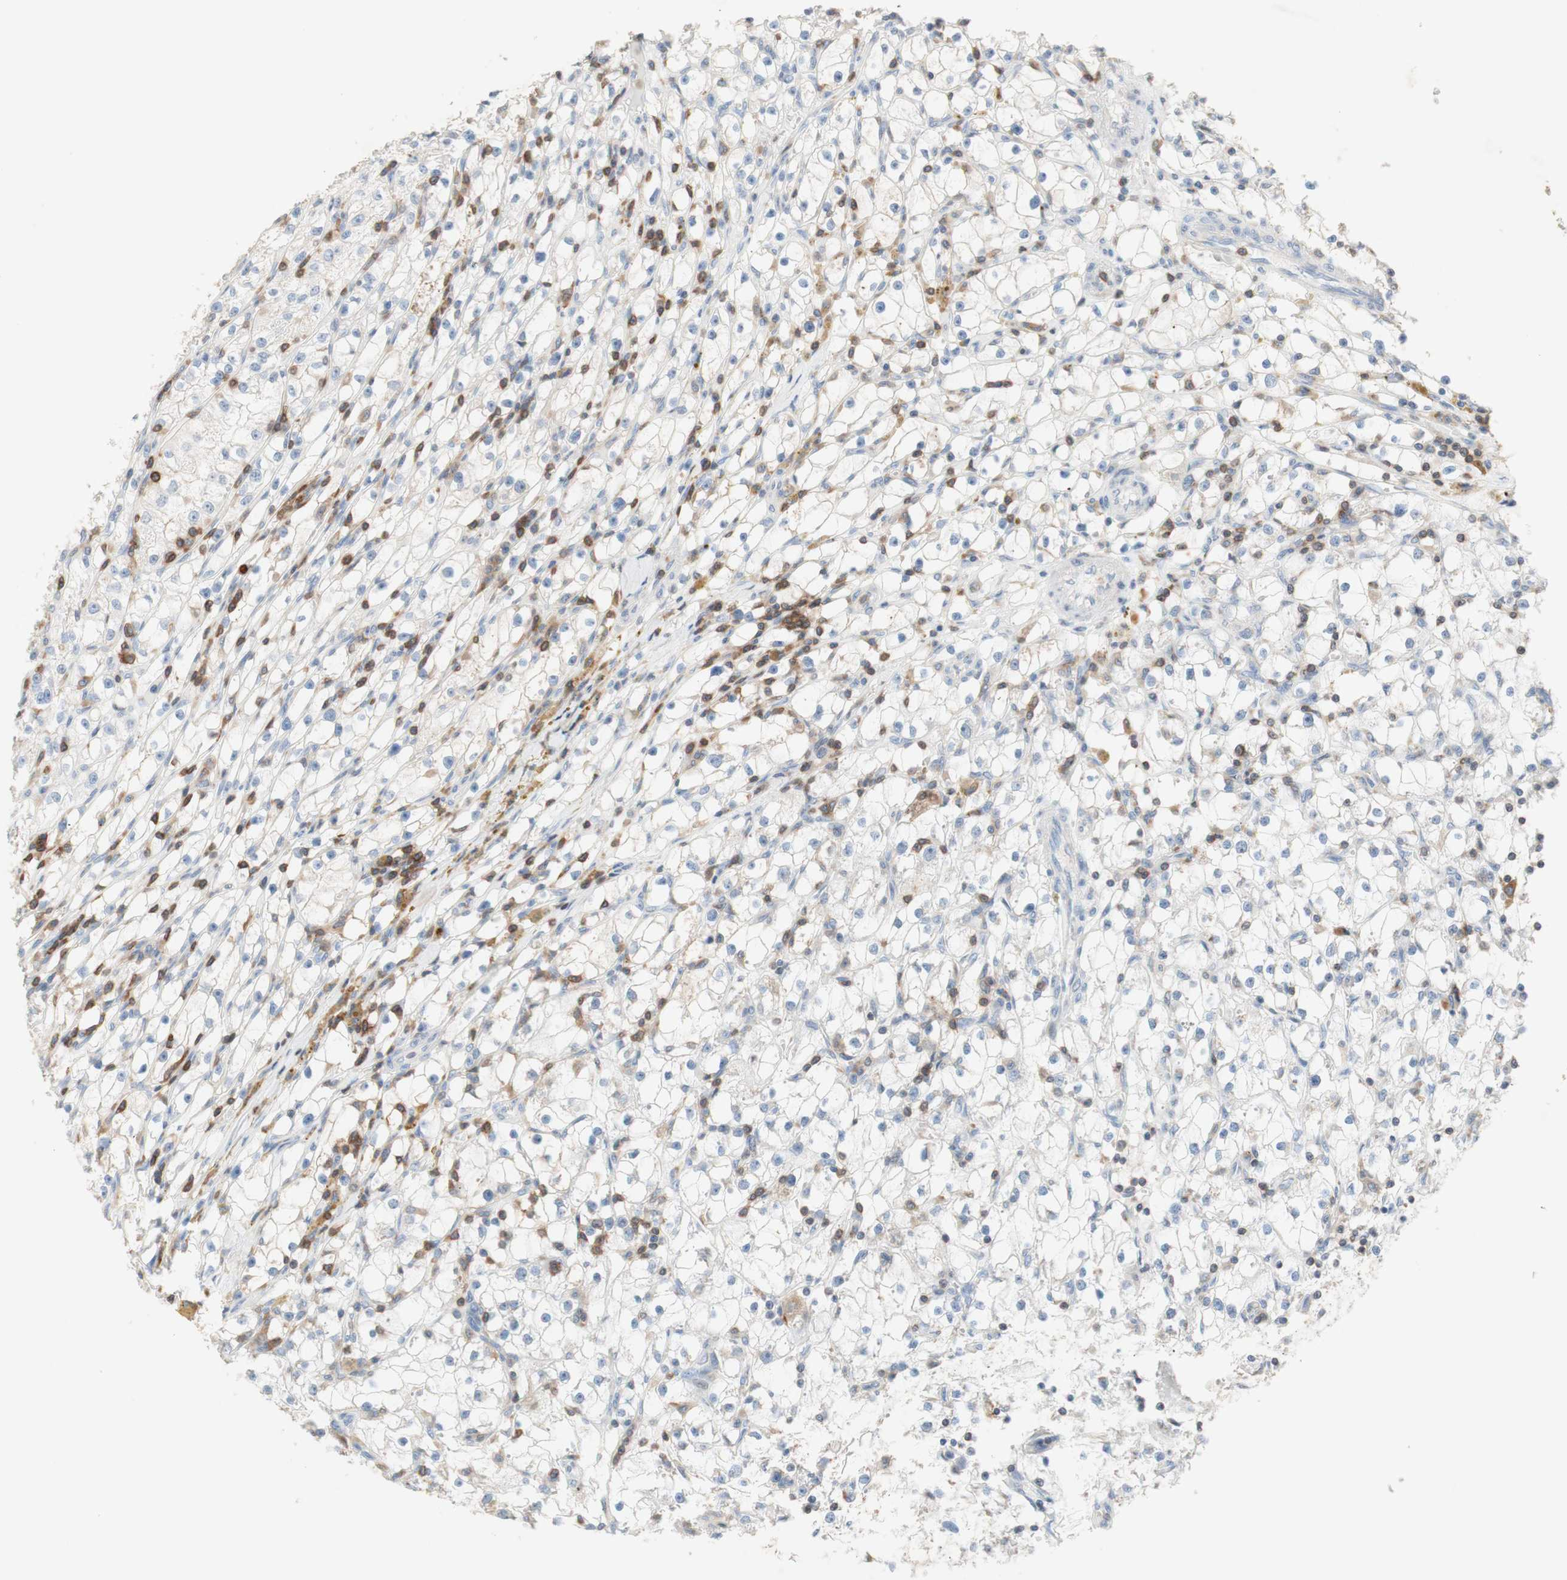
{"staining": {"intensity": "negative", "quantity": "none", "location": "none"}, "tissue": "renal cancer", "cell_type": "Tumor cells", "image_type": "cancer", "snomed": [{"axis": "morphology", "description": "Adenocarcinoma, NOS"}, {"axis": "topography", "description": "Kidney"}], "caption": "This is an immunohistochemistry (IHC) micrograph of renal cancer. There is no staining in tumor cells.", "gene": "SPINK6", "patient": {"sex": "male", "age": 56}}